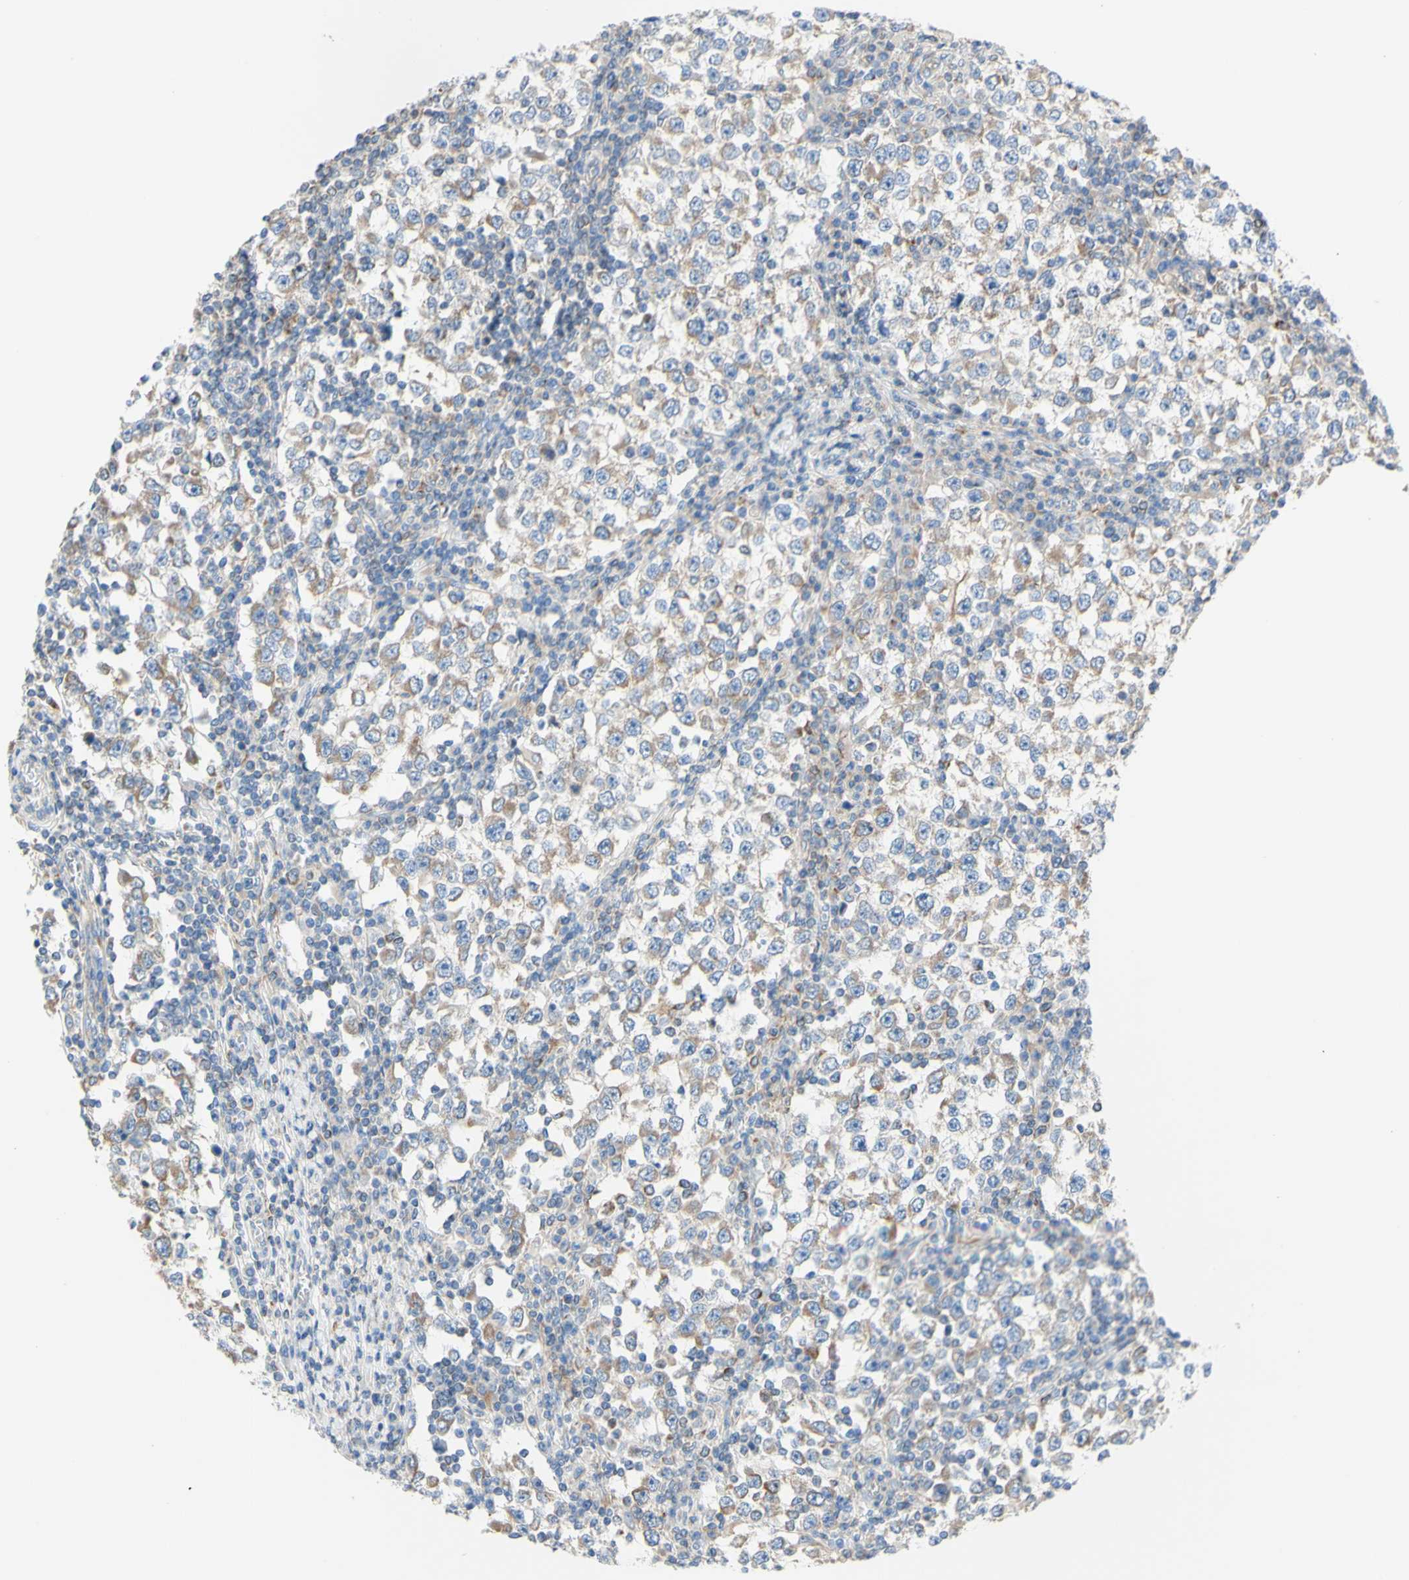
{"staining": {"intensity": "weak", "quantity": "<25%", "location": "cytoplasmic/membranous"}, "tissue": "testis cancer", "cell_type": "Tumor cells", "image_type": "cancer", "snomed": [{"axis": "morphology", "description": "Seminoma, NOS"}, {"axis": "topography", "description": "Testis"}], "caption": "A micrograph of seminoma (testis) stained for a protein displays no brown staining in tumor cells. Brightfield microscopy of immunohistochemistry (IHC) stained with DAB (3,3'-diaminobenzidine) (brown) and hematoxylin (blue), captured at high magnification.", "gene": "RETREG2", "patient": {"sex": "male", "age": 65}}